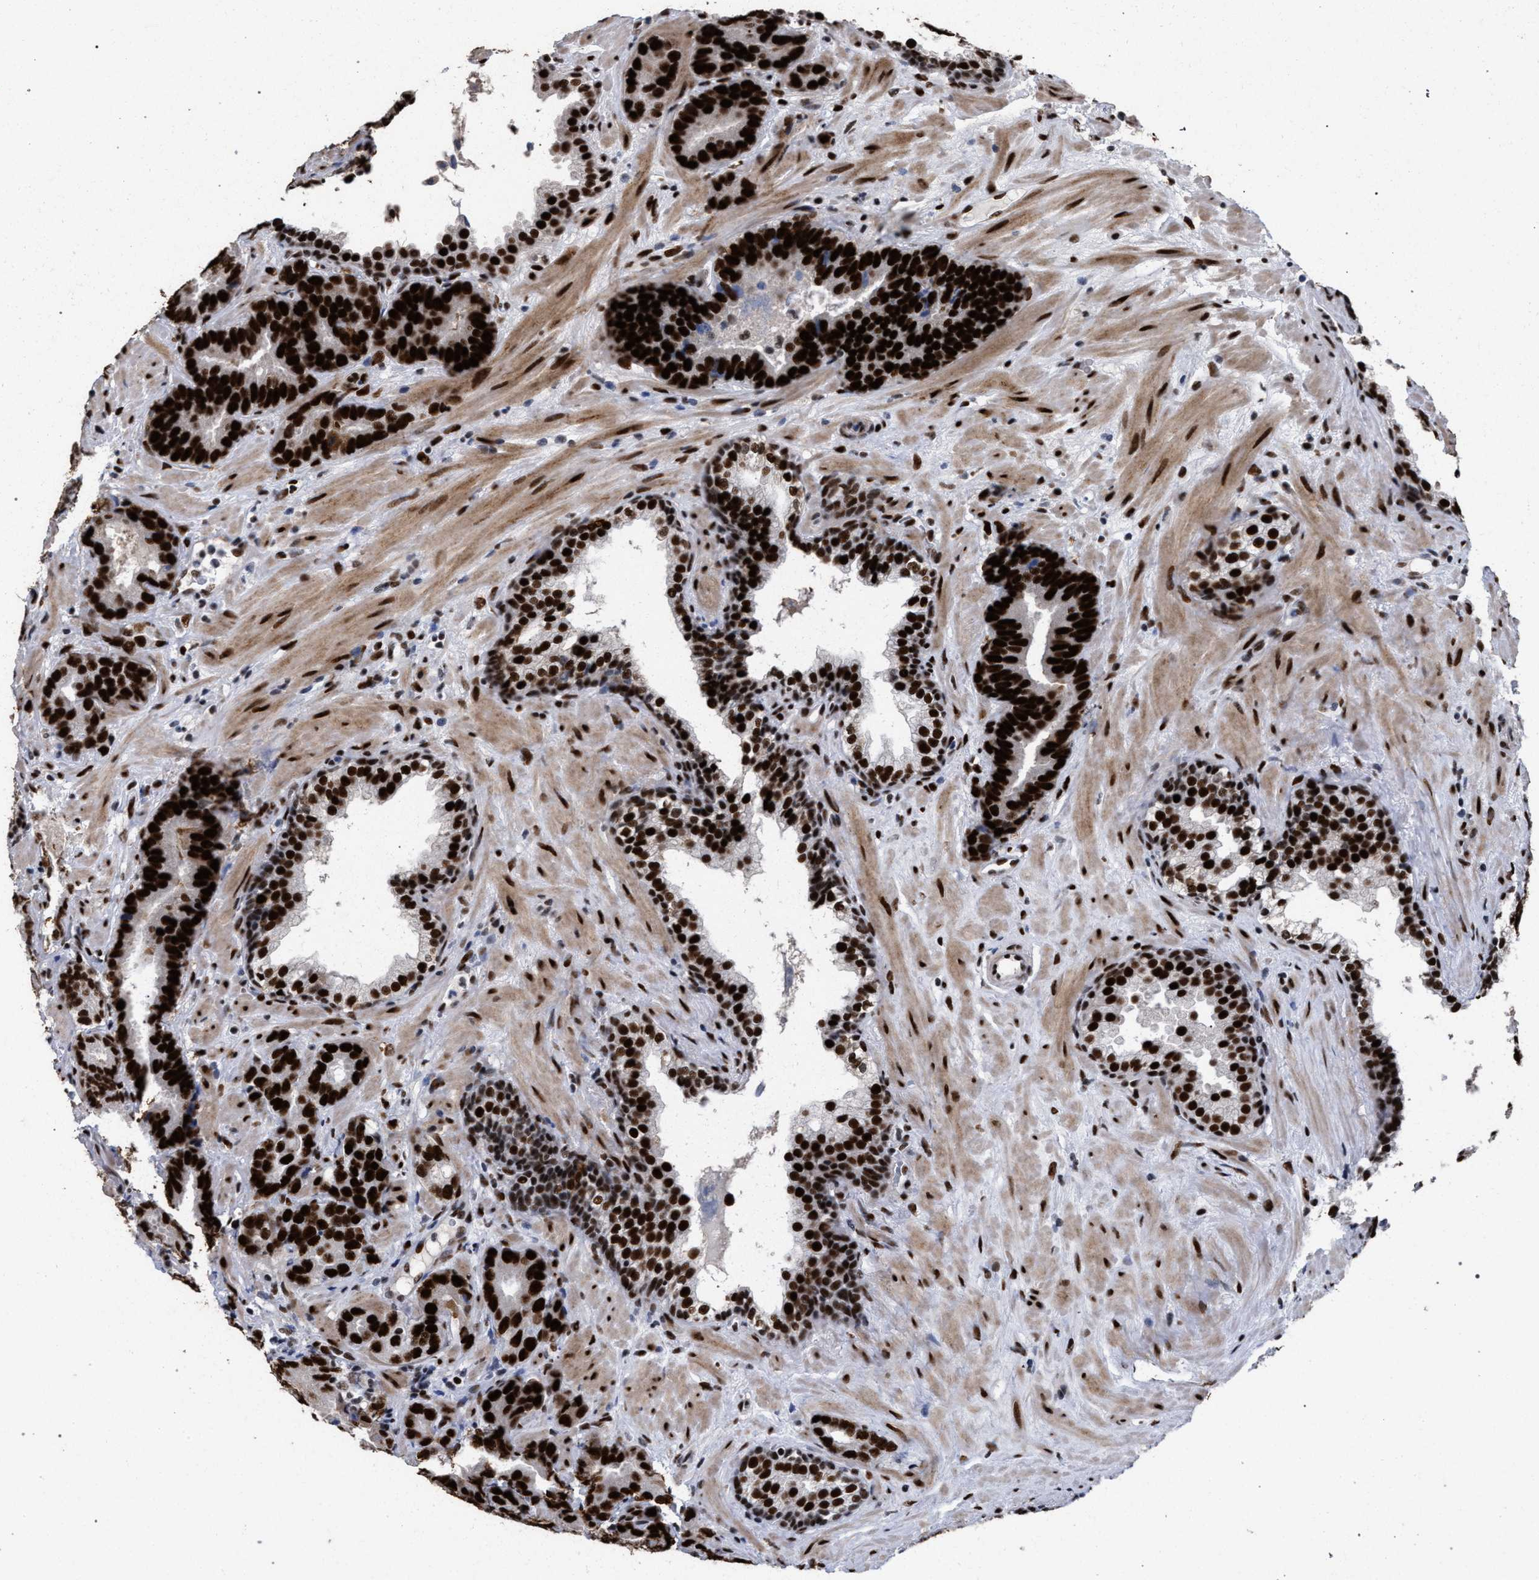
{"staining": {"intensity": "strong", "quantity": ">75%", "location": "nuclear"}, "tissue": "prostate cancer", "cell_type": "Tumor cells", "image_type": "cancer", "snomed": [{"axis": "morphology", "description": "Adenocarcinoma, Low grade"}, {"axis": "topography", "description": "Prostate"}], "caption": "Human prostate low-grade adenocarcinoma stained for a protein (brown) exhibits strong nuclear positive positivity in approximately >75% of tumor cells.", "gene": "TP53BP1", "patient": {"sex": "male", "age": 59}}